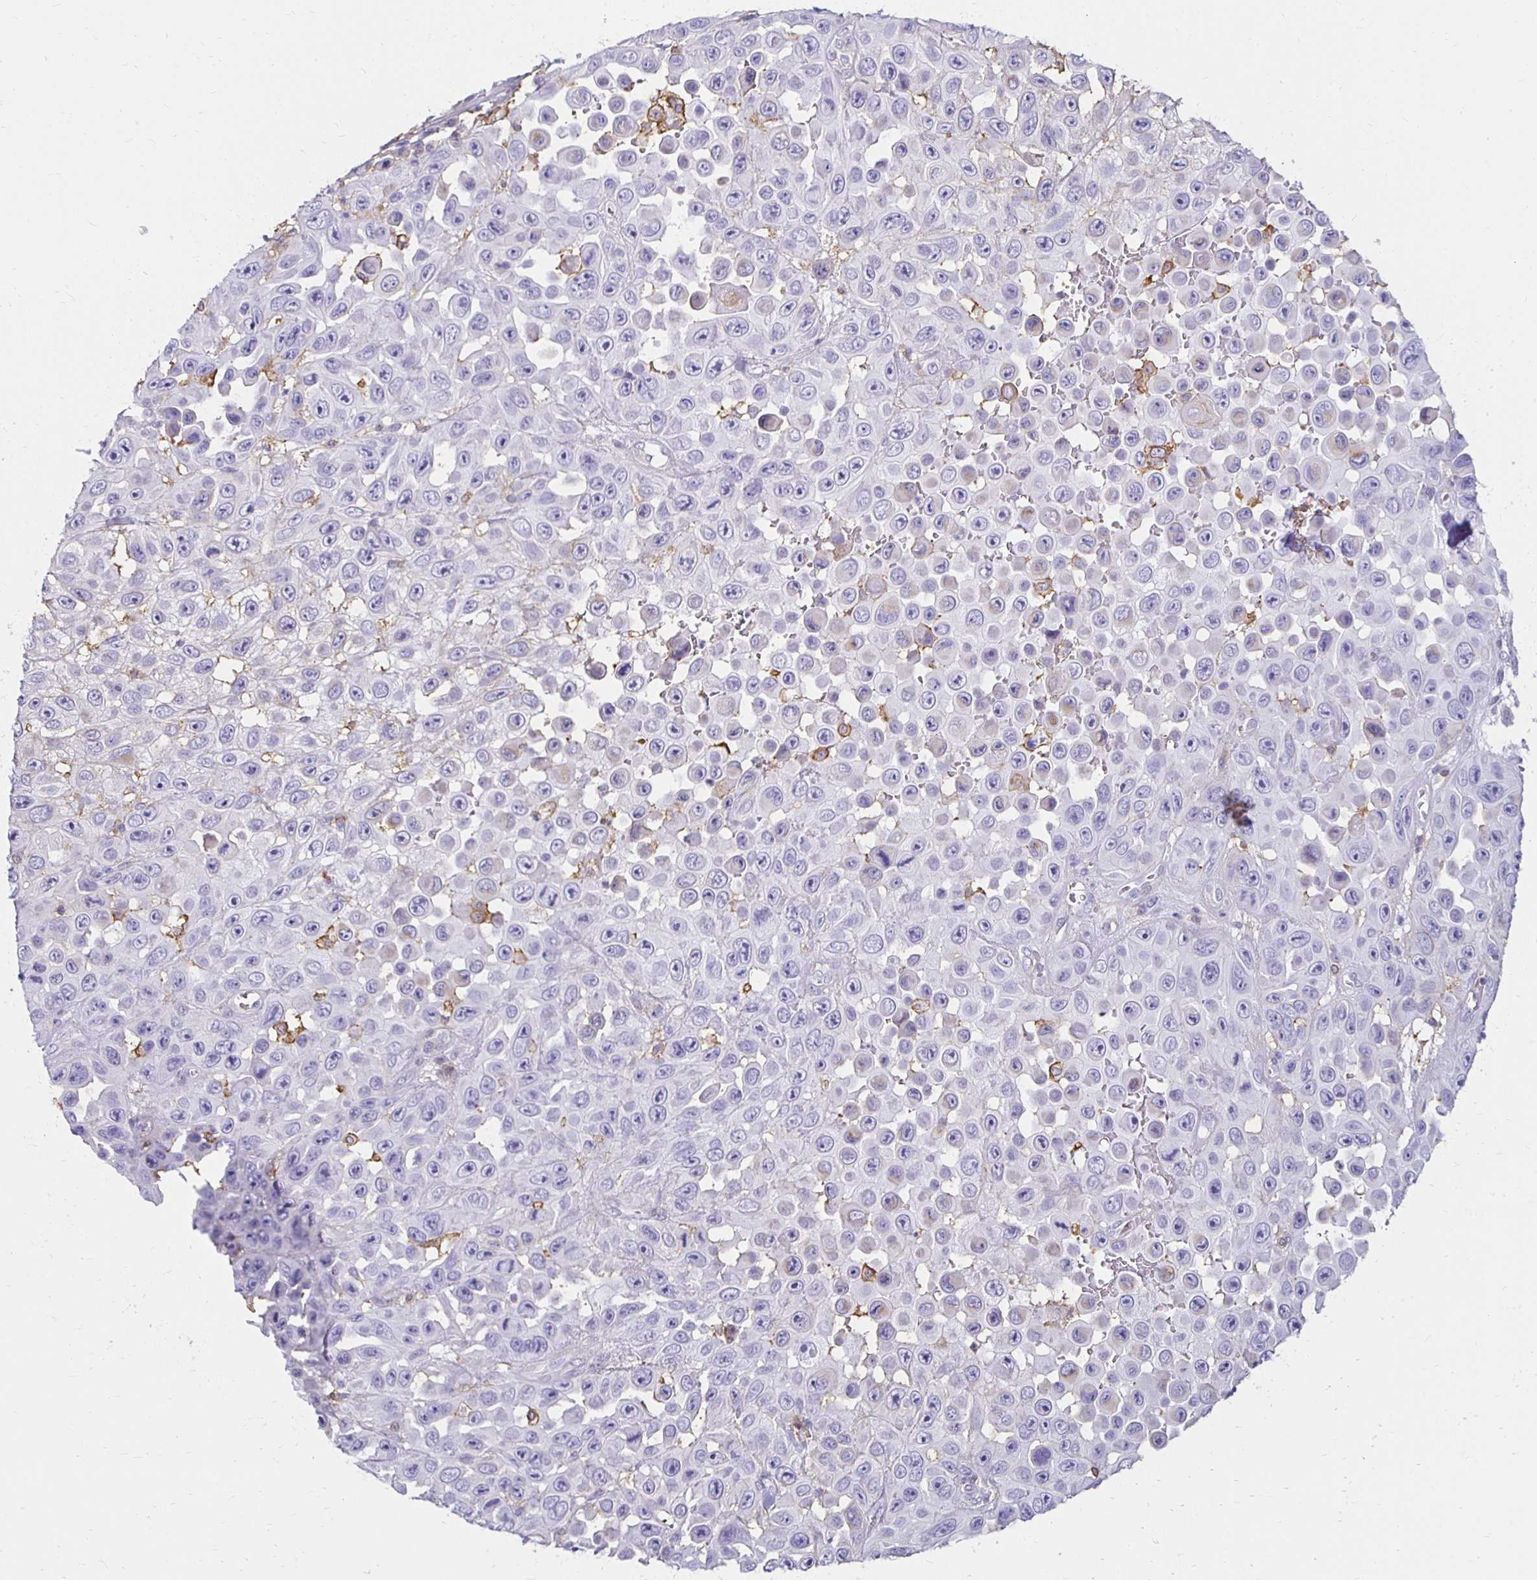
{"staining": {"intensity": "negative", "quantity": "none", "location": "none"}, "tissue": "skin cancer", "cell_type": "Tumor cells", "image_type": "cancer", "snomed": [{"axis": "morphology", "description": "Squamous cell carcinoma, NOS"}, {"axis": "topography", "description": "Skin"}], "caption": "Squamous cell carcinoma (skin) was stained to show a protein in brown. There is no significant staining in tumor cells. The staining was performed using DAB (3,3'-diaminobenzidine) to visualize the protein expression in brown, while the nuclei were stained in blue with hematoxylin (Magnification: 20x).", "gene": "TAS1R3", "patient": {"sex": "male", "age": 81}}